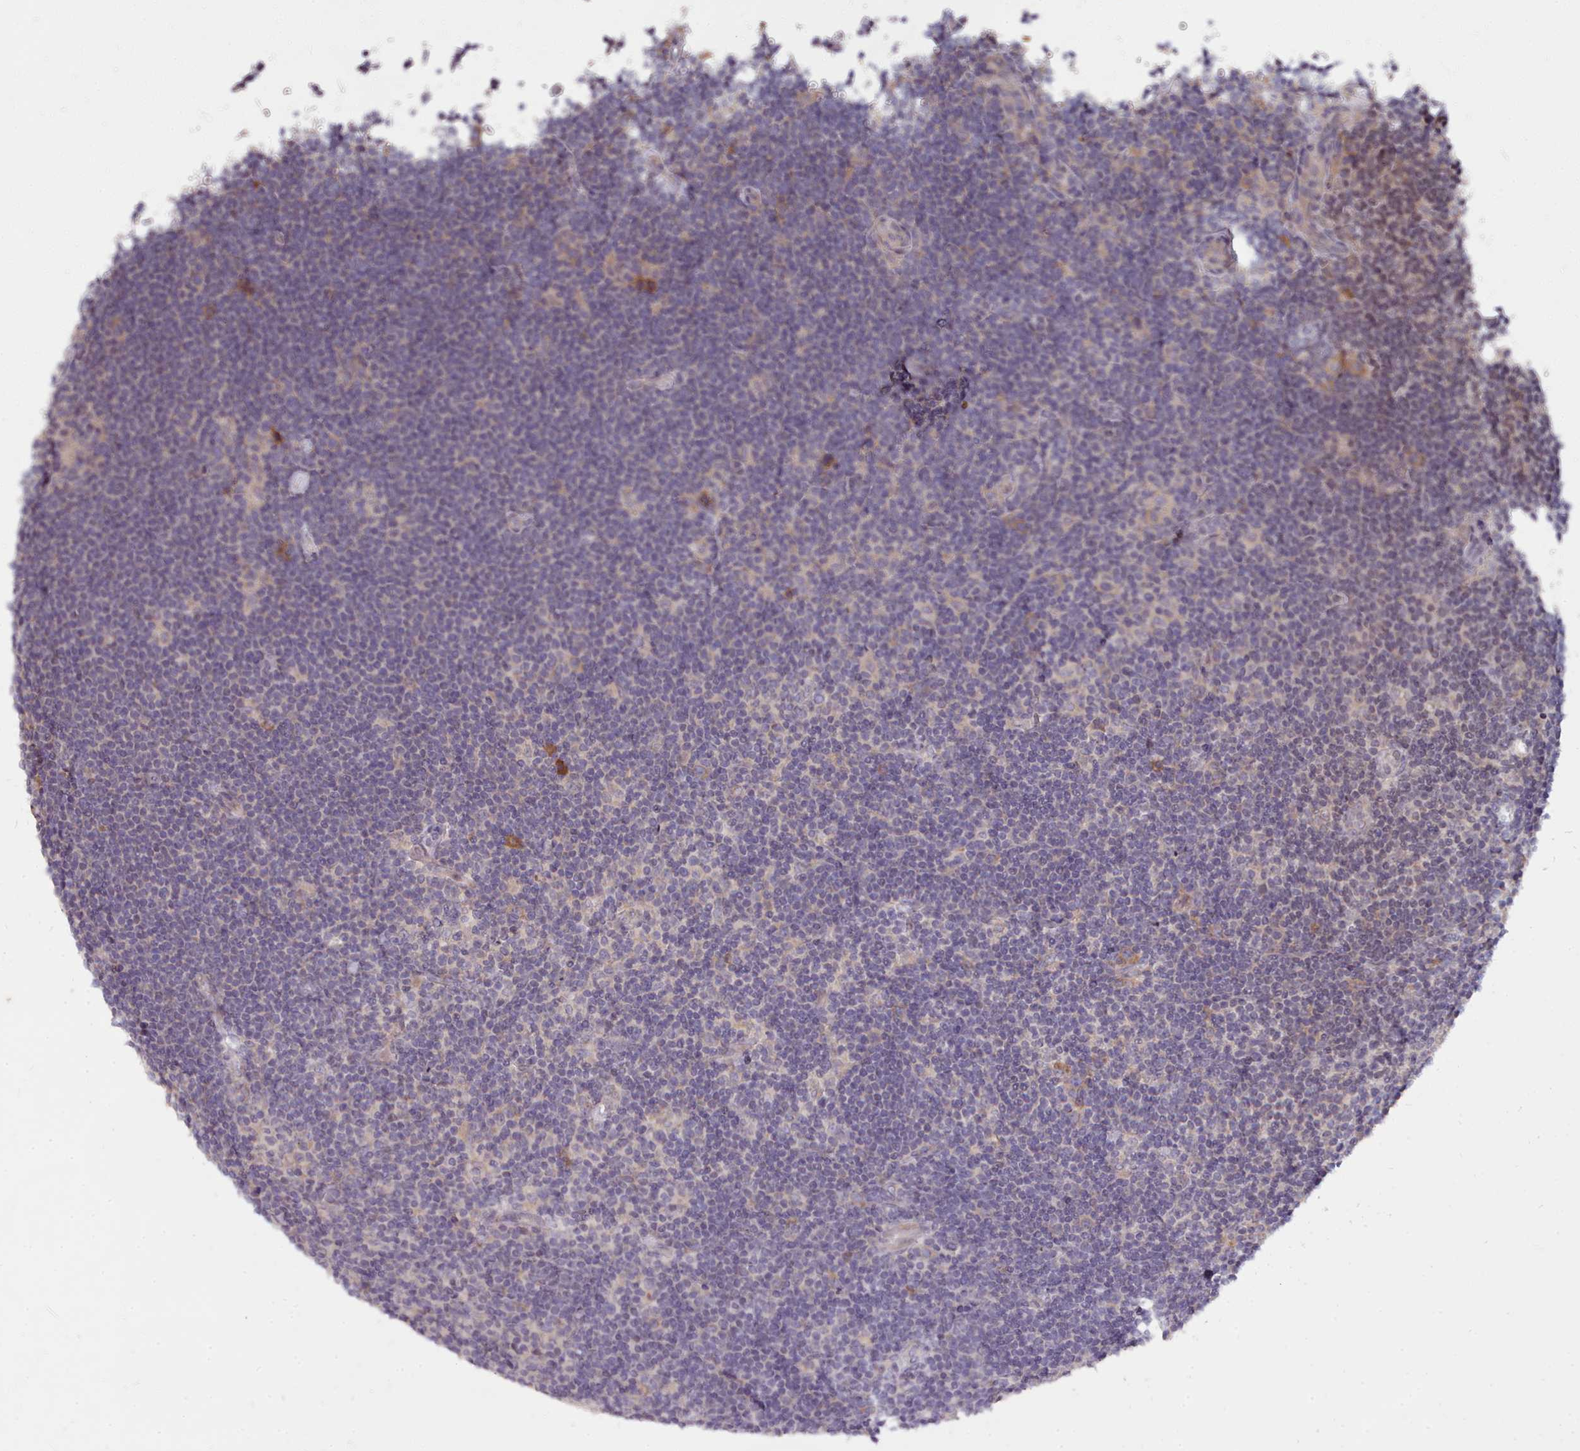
{"staining": {"intensity": "negative", "quantity": "none", "location": "none"}, "tissue": "lymphoma", "cell_type": "Tumor cells", "image_type": "cancer", "snomed": [{"axis": "morphology", "description": "Hodgkin's disease, NOS"}, {"axis": "topography", "description": "Lymph node"}], "caption": "Tumor cells show no significant protein staining in lymphoma. (Brightfield microscopy of DAB IHC at high magnification).", "gene": "ACKR3", "patient": {"sex": "female", "age": 57}}